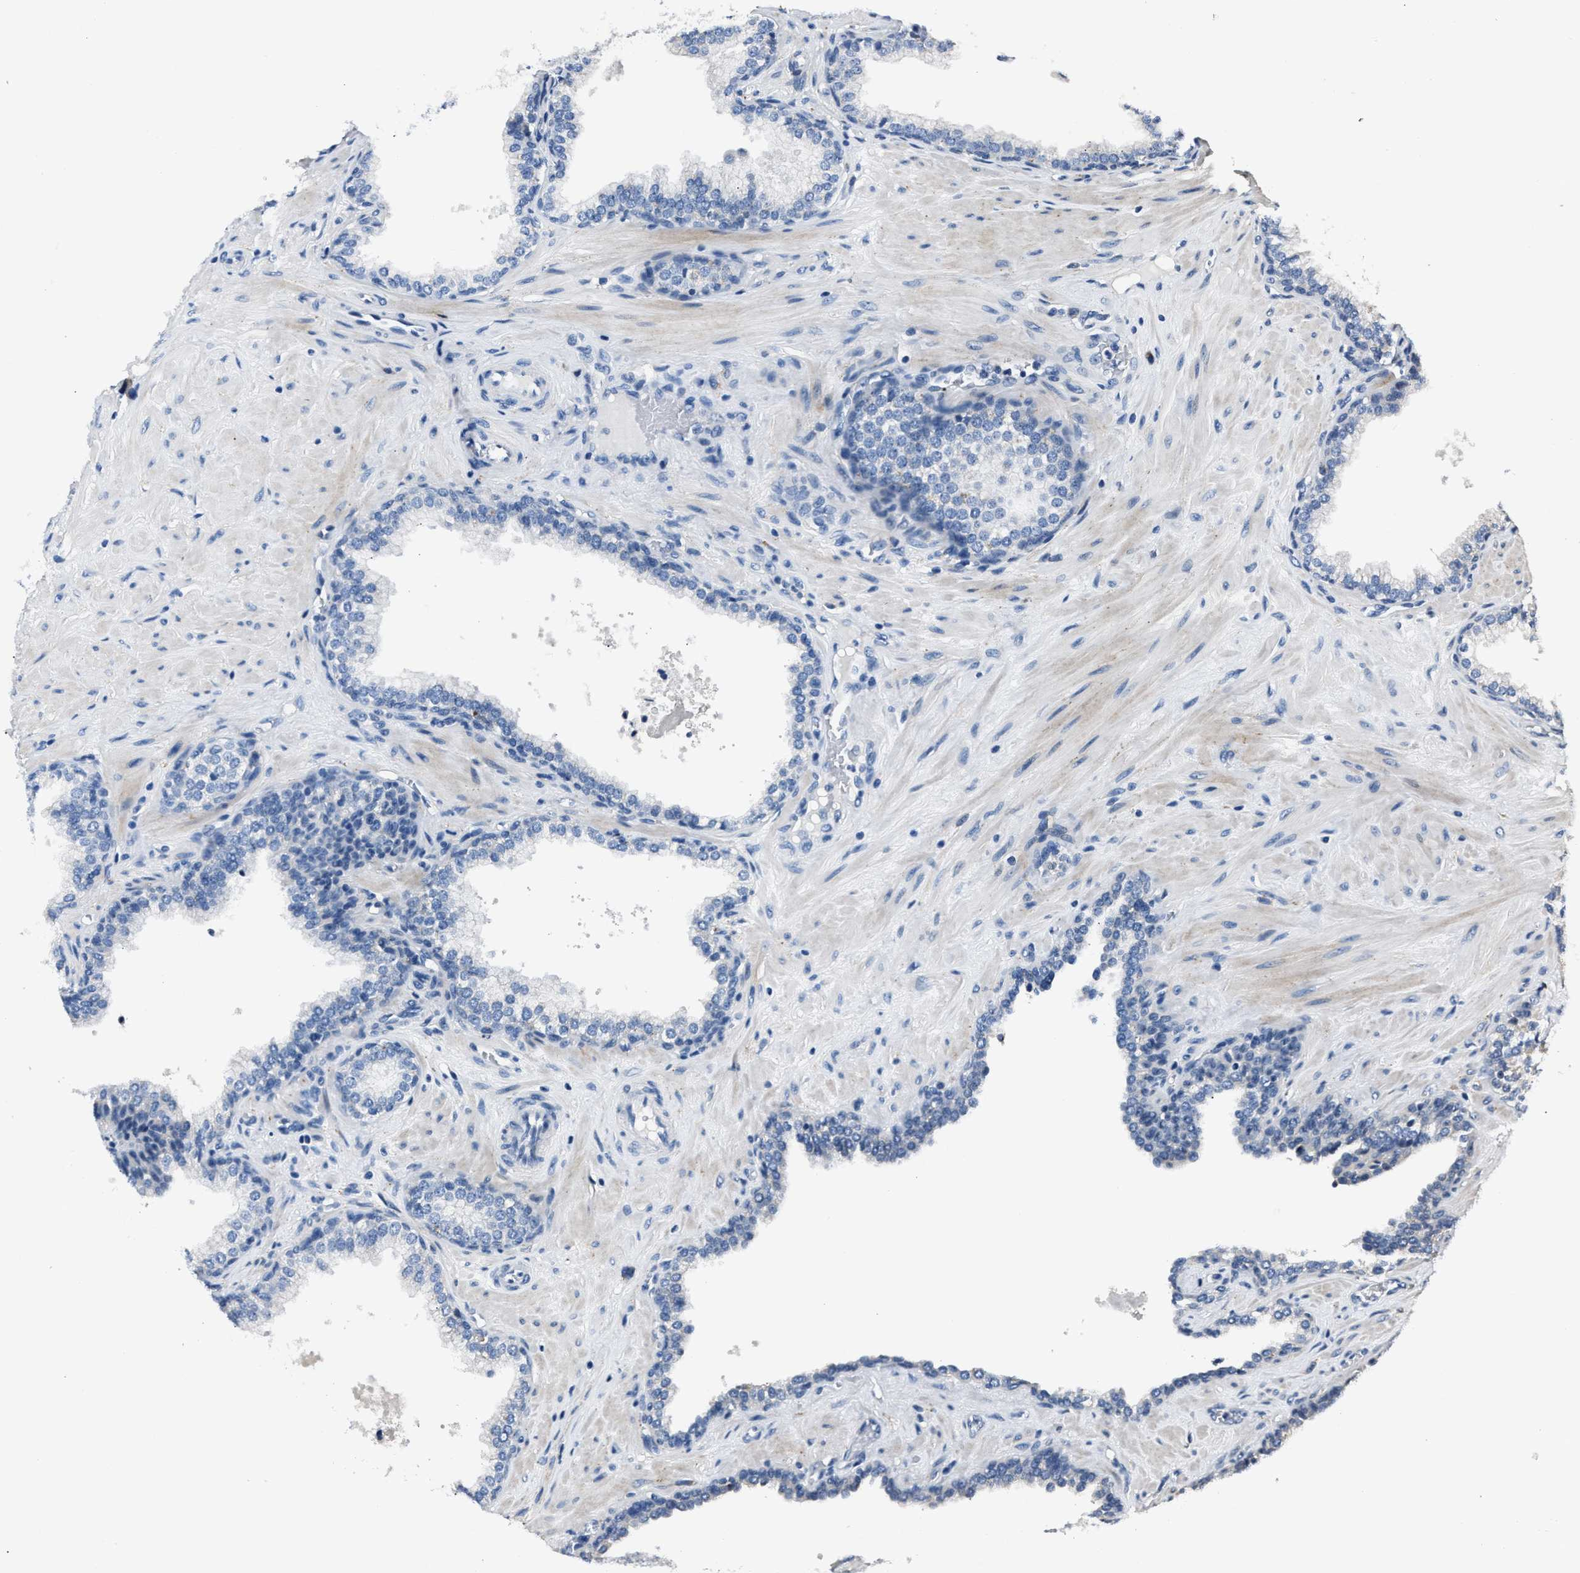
{"staining": {"intensity": "negative", "quantity": "none", "location": "none"}, "tissue": "prostate cancer", "cell_type": "Tumor cells", "image_type": "cancer", "snomed": [{"axis": "morphology", "description": "Adenocarcinoma, High grade"}, {"axis": "topography", "description": "Prostate"}], "caption": "This micrograph is of prostate high-grade adenocarcinoma stained with immunohistochemistry (IHC) to label a protein in brown with the nuclei are counter-stained blue. There is no positivity in tumor cells.", "gene": "DNAJC24", "patient": {"sex": "male", "age": 52}}